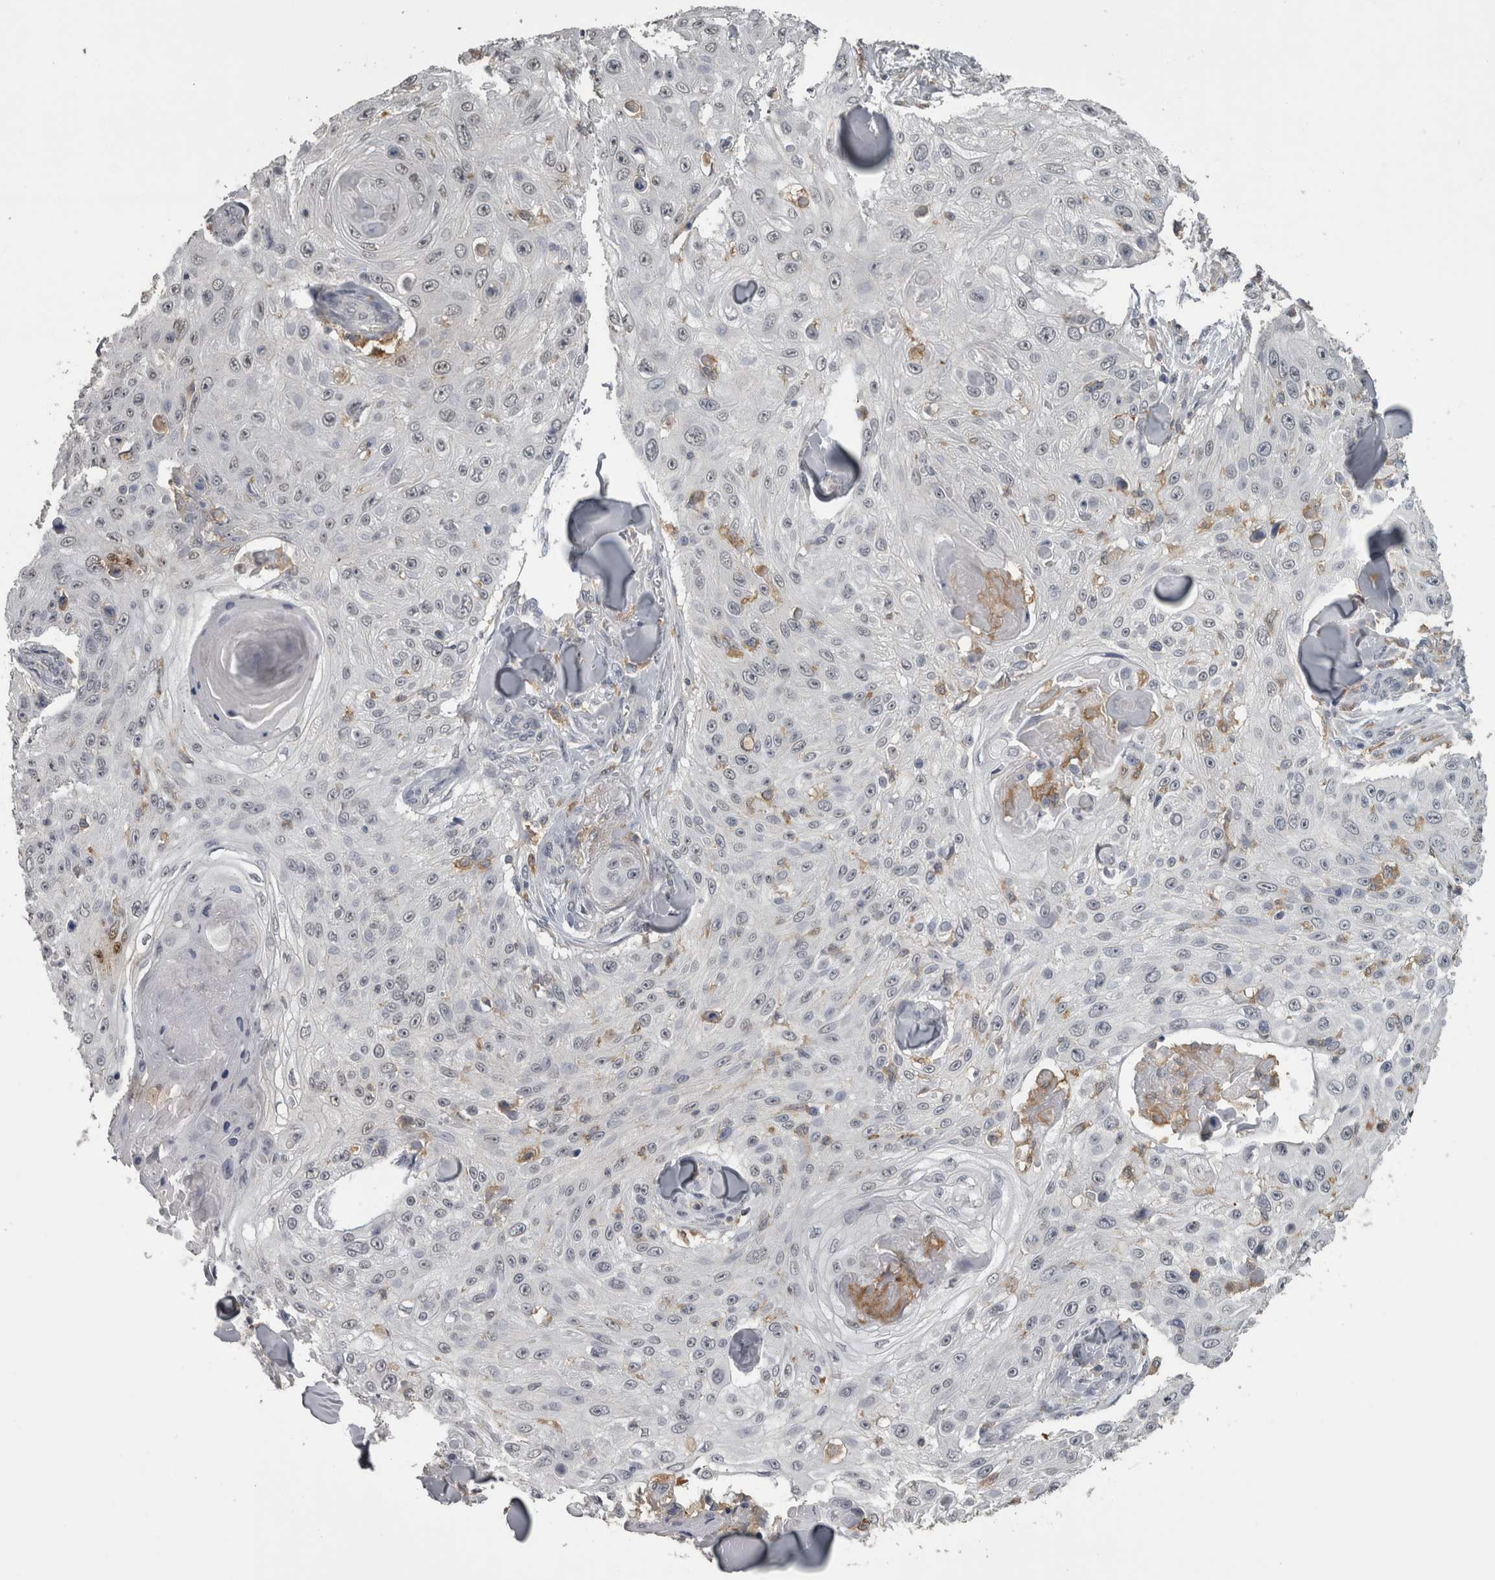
{"staining": {"intensity": "negative", "quantity": "none", "location": "none"}, "tissue": "skin cancer", "cell_type": "Tumor cells", "image_type": "cancer", "snomed": [{"axis": "morphology", "description": "Squamous cell carcinoma, NOS"}, {"axis": "topography", "description": "Skin"}], "caption": "An IHC photomicrograph of squamous cell carcinoma (skin) is shown. There is no staining in tumor cells of squamous cell carcinoma (skin).", "gene": "PIK3AP1", "patient": {"sex": "male", "age": 86}}